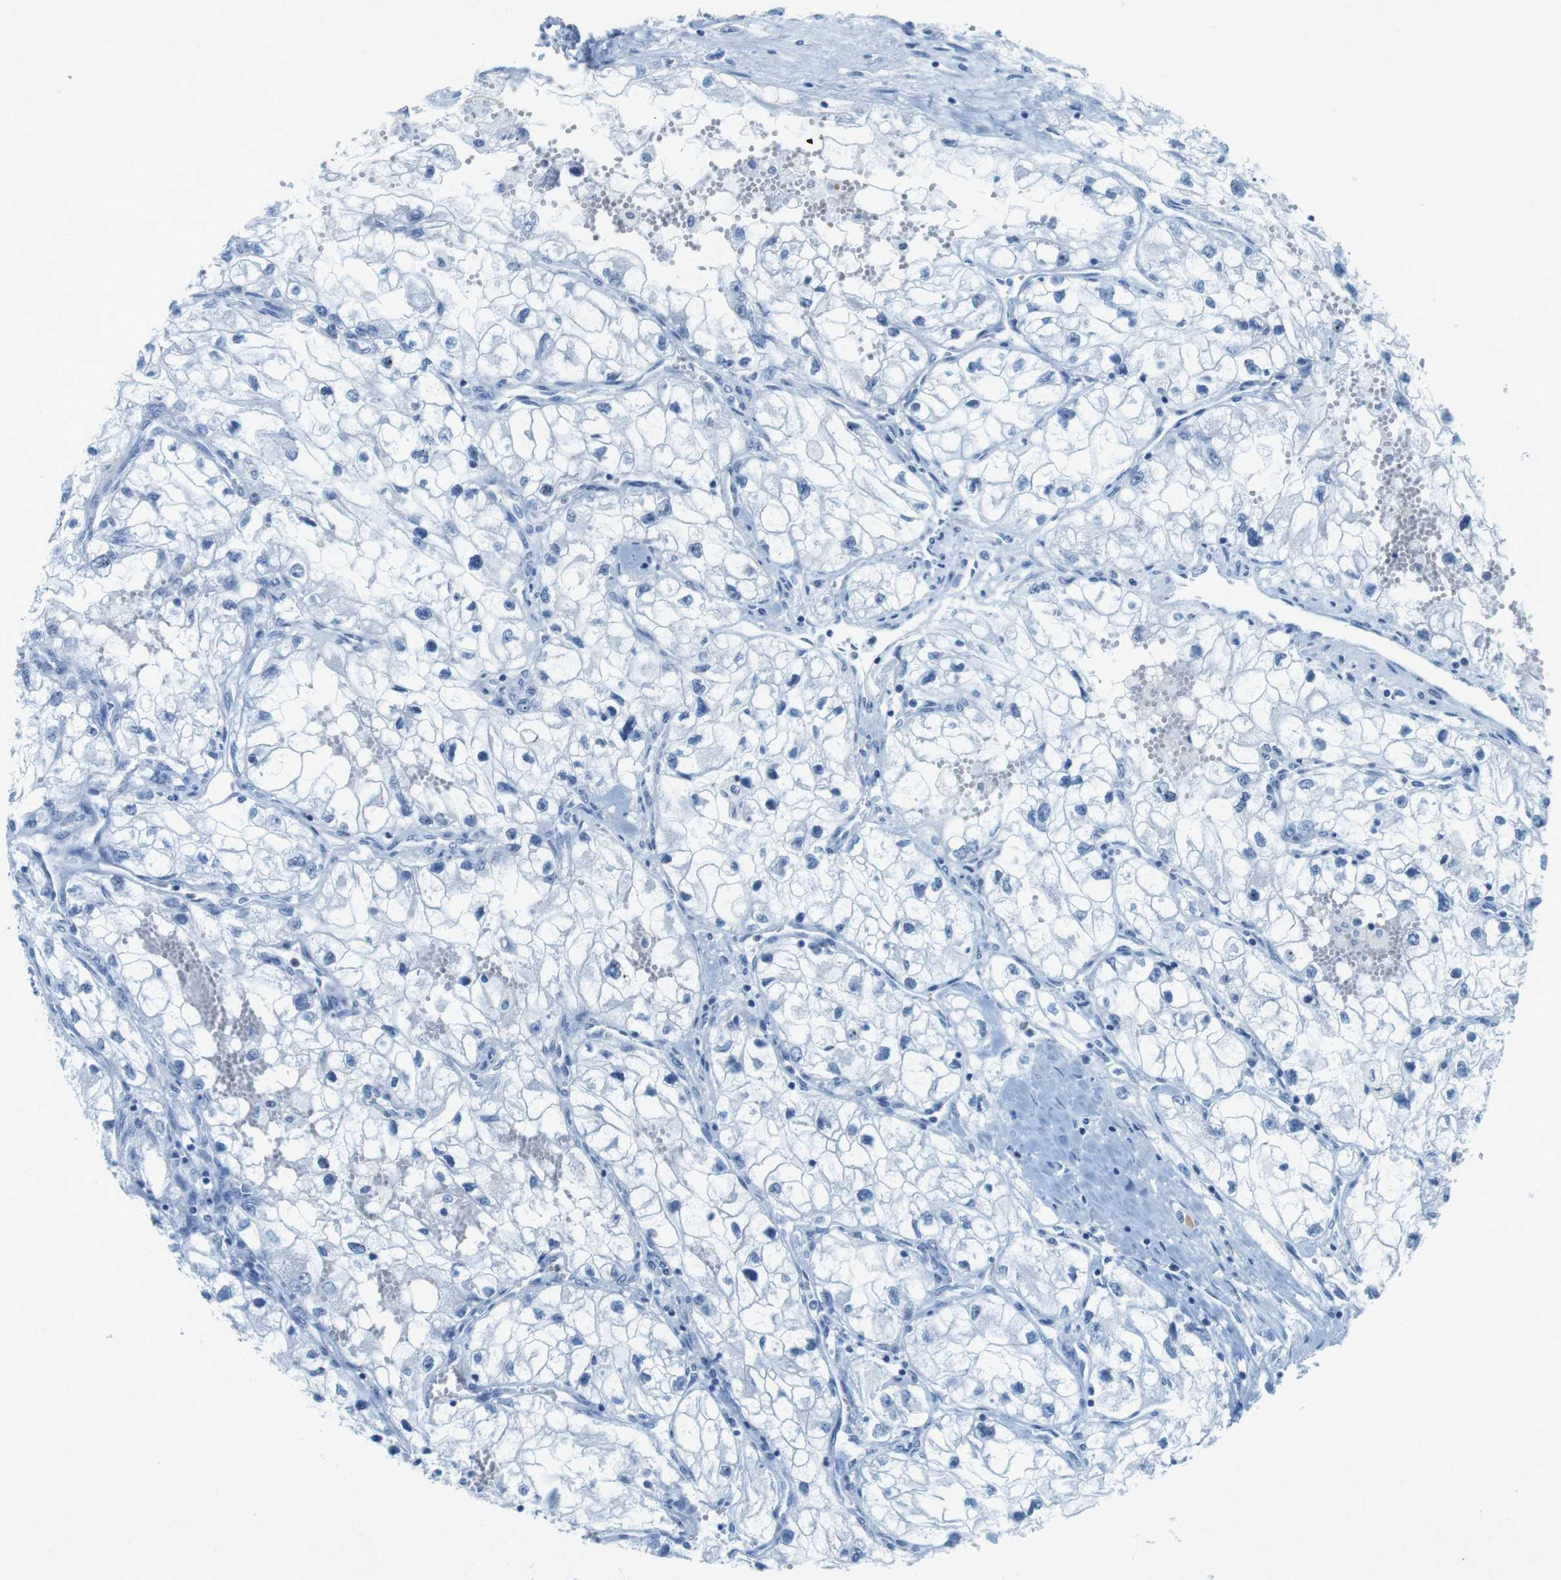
{"staining": {"intensity": "negative", "quantity": "none", "location": "none"}, "tissue": "renal cancer", "cell_type": "Tumor cells", "image_type": "cancer", "snomed": [{"axis": "morphology", "description": "Adenocarcinoma, NOS"}, {"axis": "topography", "description": "Kidney"}], "caption": "This is an immunohistochemistry (IHC) micrograph of renal cancer (adenocarcinoma). There is no staining in tumor cells.", "gene": "CTAG1B", "patient": {"sex": "female", "age": 70}}